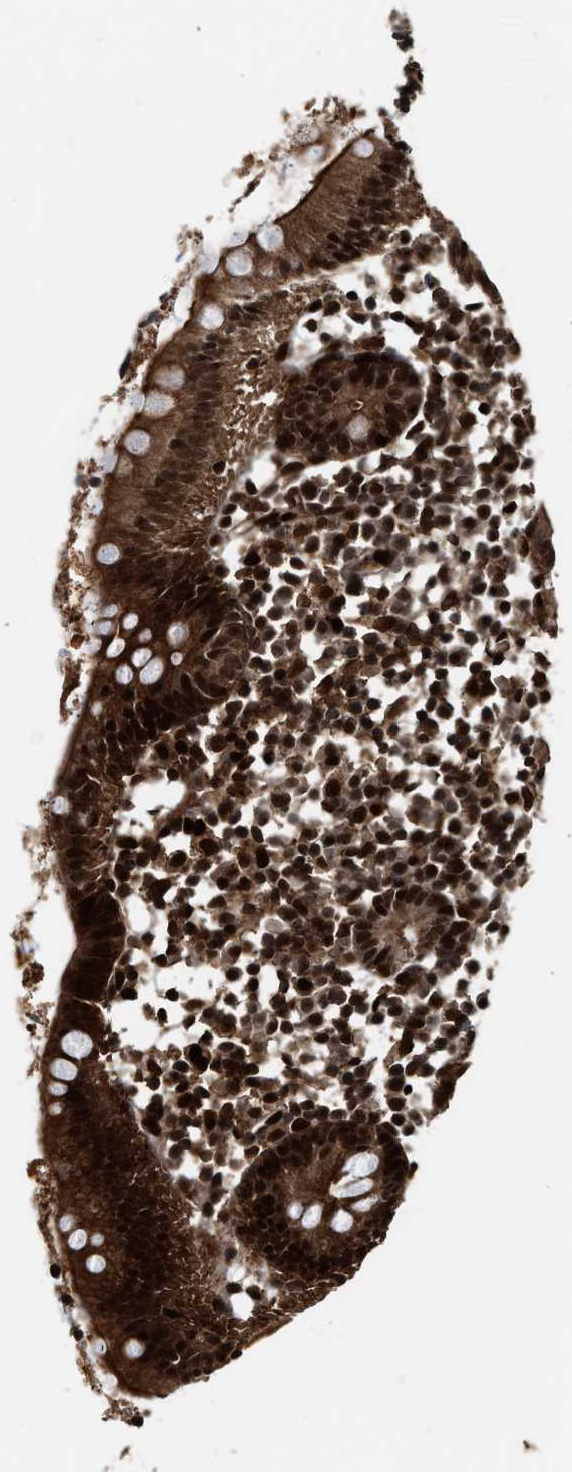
{"staining": {"intensity": "strong", "quantity": ">75%", "location": "cytoplasmic/membranous,nuclear"}, "tissue": "appendix", "cell_type": "Glandular cells", "image_type": "normal", "snomed": [{"axis": "morphology", "description": "Normal tissue, NOS"}, {"axis": "topography", "description": "Appendix"}], "caption": "DAB immunohistochemical staining of benign human appendix exhibits strong cytoplasmic/membranous,nuclear protein staining in approximately >75% of glandular cells.", "gene": "MDM2", "patient": {"sex": "female", "age": 20}}